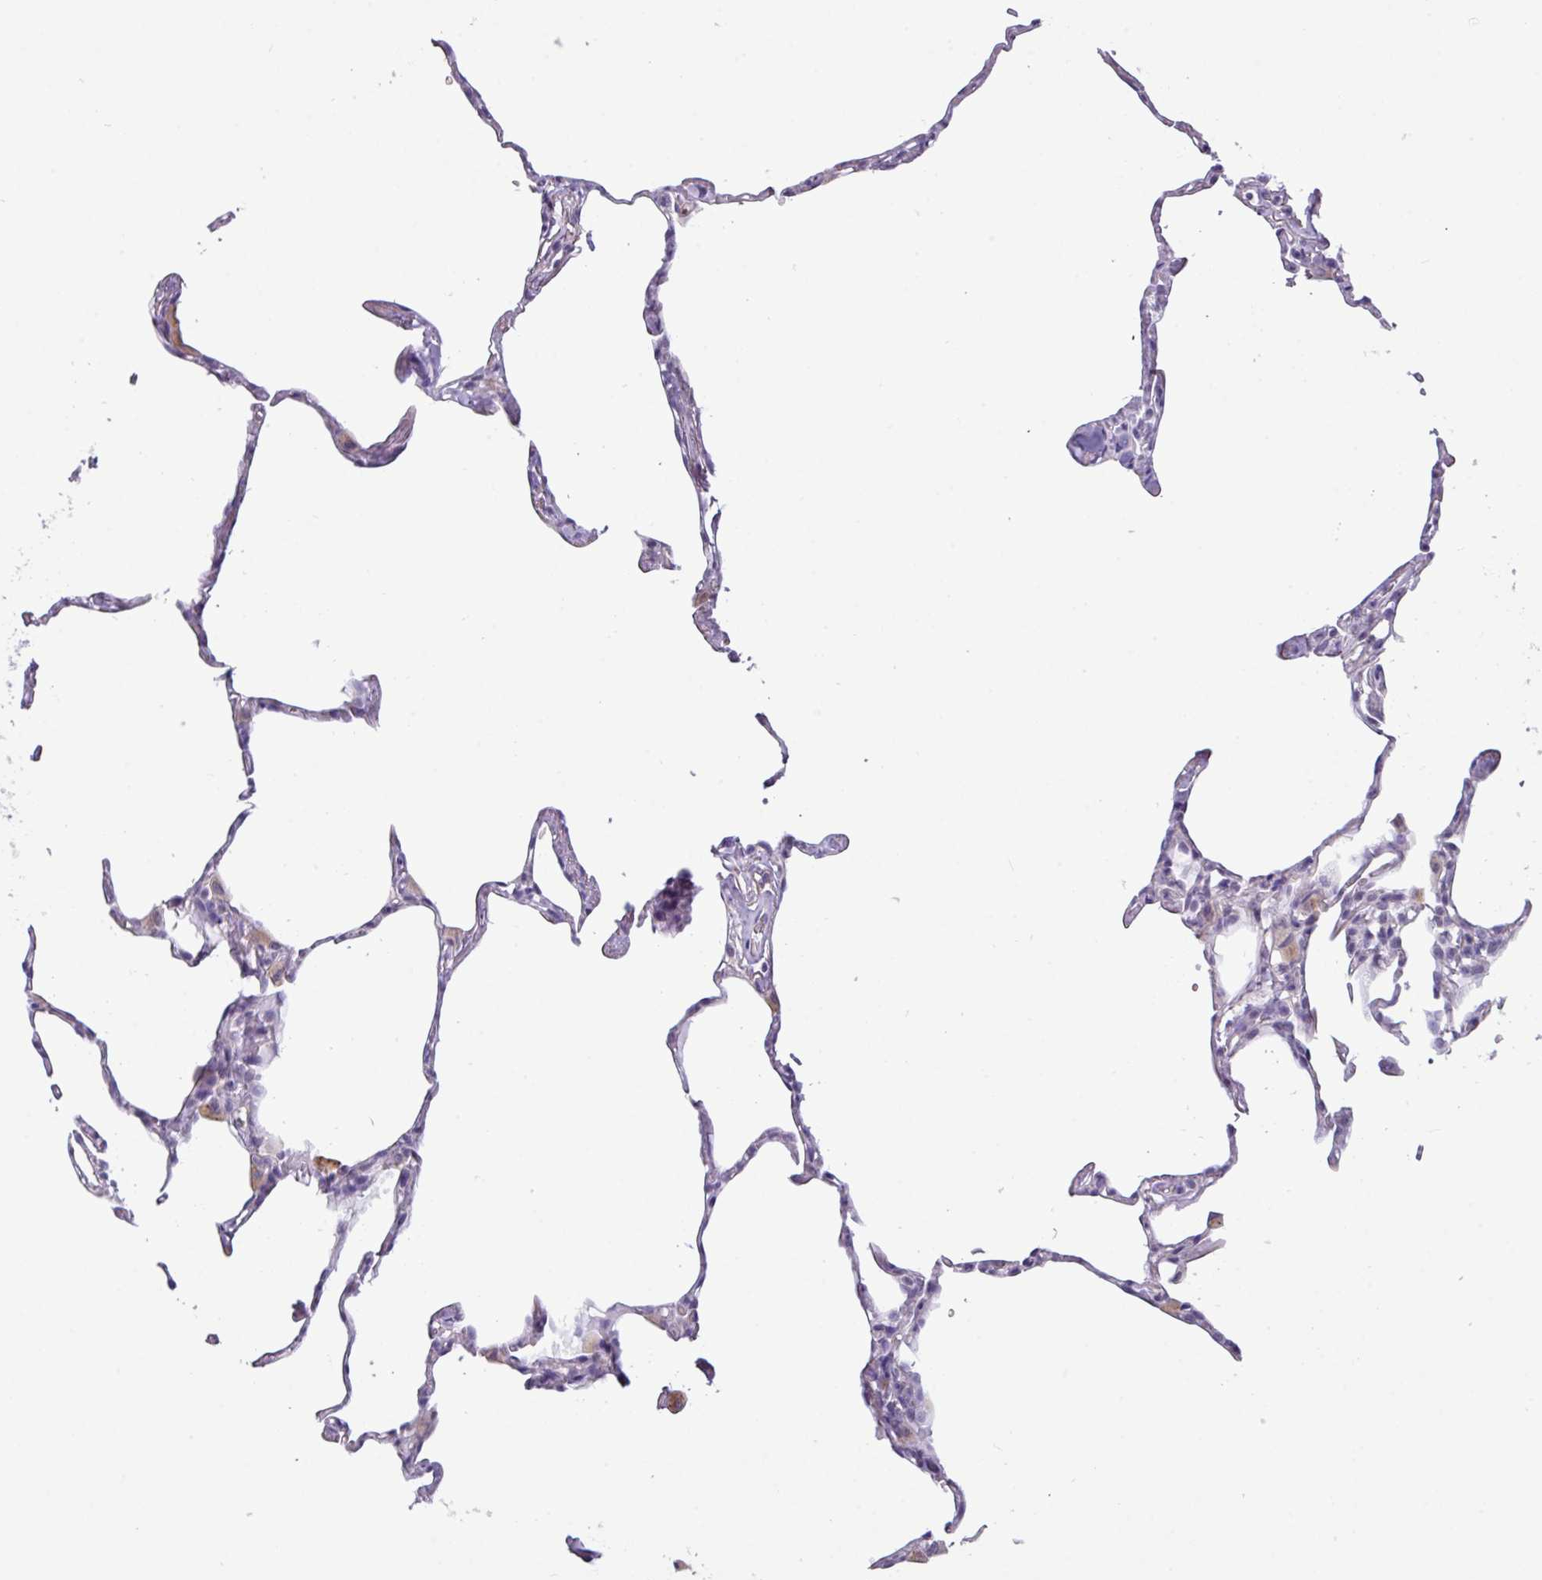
{"staining": {"intensity": "negative", "quantity": "none", "location": "none"}, "tissue": "lung", "cell_type": "Alveolar cells", "image_type": "normal", "snomed": [{"axis": "morphology", "description": "Normal tissue, NOS"}, {"axis": "topography", "description": "Lung"}], "caption": "This is an immunohistochemistry photomicrograph of benign lung. There is no staining in alveolar cells.", "gene": "ZNF524", "patient": {"sex": "male", "age": 65}}